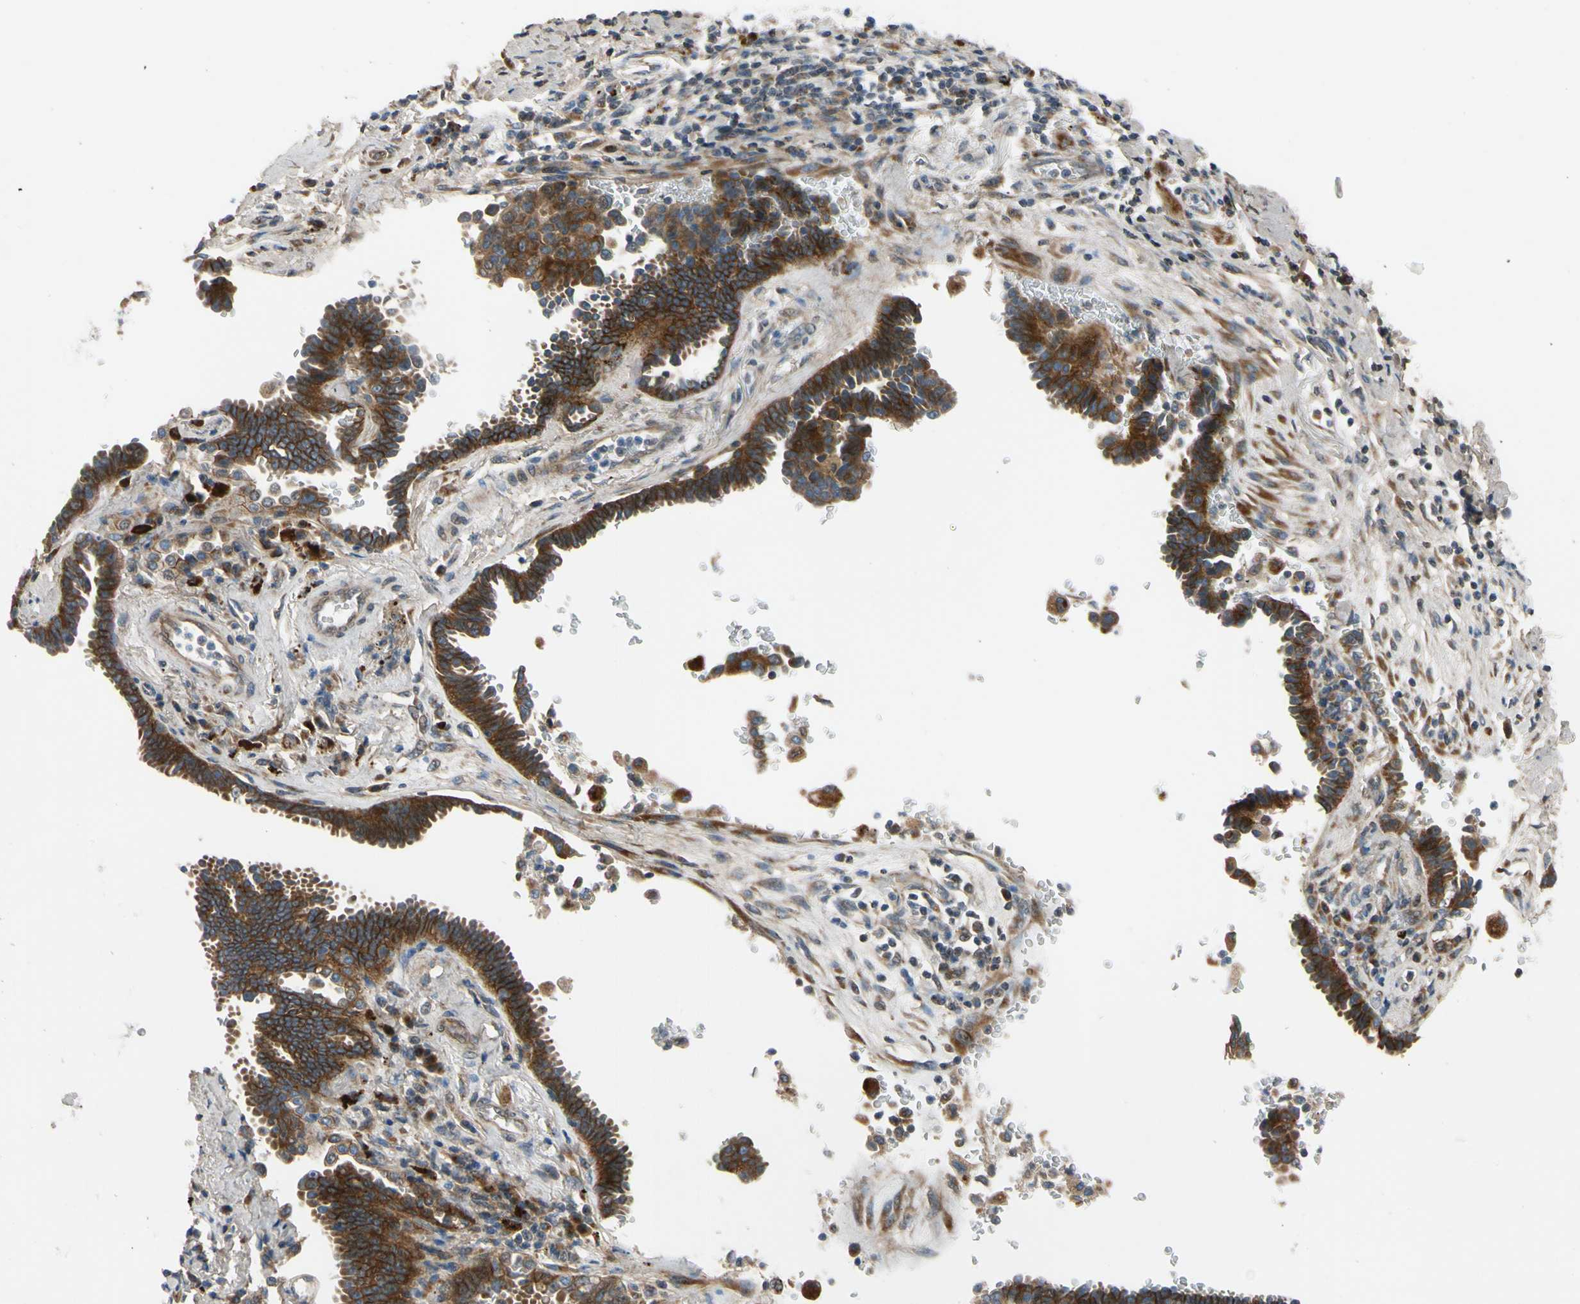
{"staining": {"intensity": "strong", "quantity": ">75%", "location": "cytoplasmic/membranous"}, "tissue": "lung cancer", "cell_type": "Tumor cells", "image_type": "cancer", "snomed": [{"axis": "morphology", "description": "Adenocarcinoma, NOS"}, {"axis": "topography", "description": "Lung"}], "caption": "This is an image of immunohistochemistry (IHC) staining of lung cancer (adenocarcinoma), which shows strong expression in the cytoplasmic/membranous of tumor cells.", "gene": "MST1R", "patient": {"sex": "female", "age": 64}}